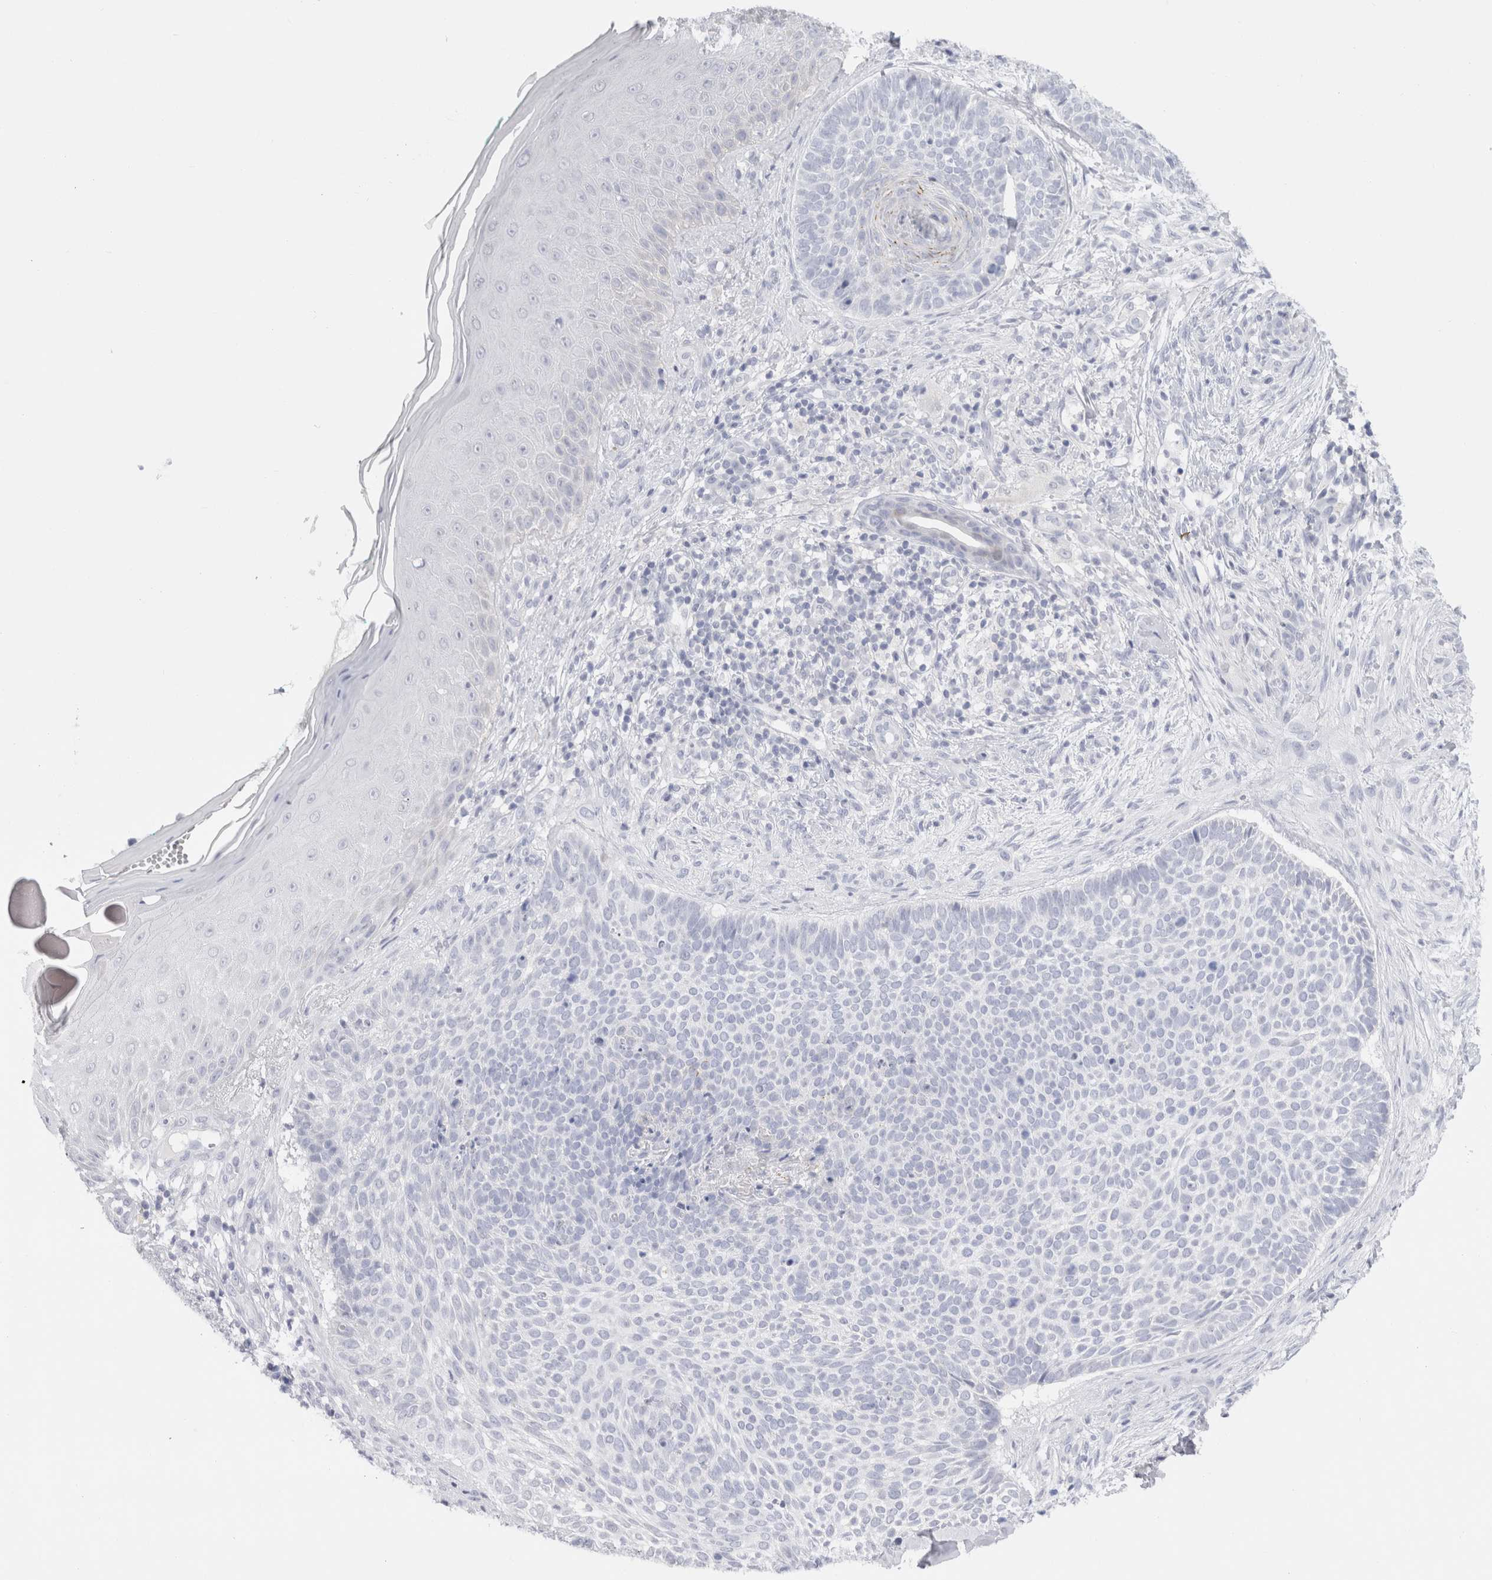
{"staining": {"intensity": "negative", "quantity": "none", "location": "none"}, "tissue": "skin cancer", "cell_type": "Tumor cells", "image_type": "cancer", "snomed": [{"axis": "morphology", "description": "Normal tissue, NOS"}, {"axis": "morphology", "description": "Basal cell carcinoma"}, {"axis": "topography", "description": "Skin"}], "caption": "Immunohistochemical staining of human skin cancer displays no significant expression in tumor cells.", "gene": "C9orf50", "patient": {"sex": "male", "age": 67}}